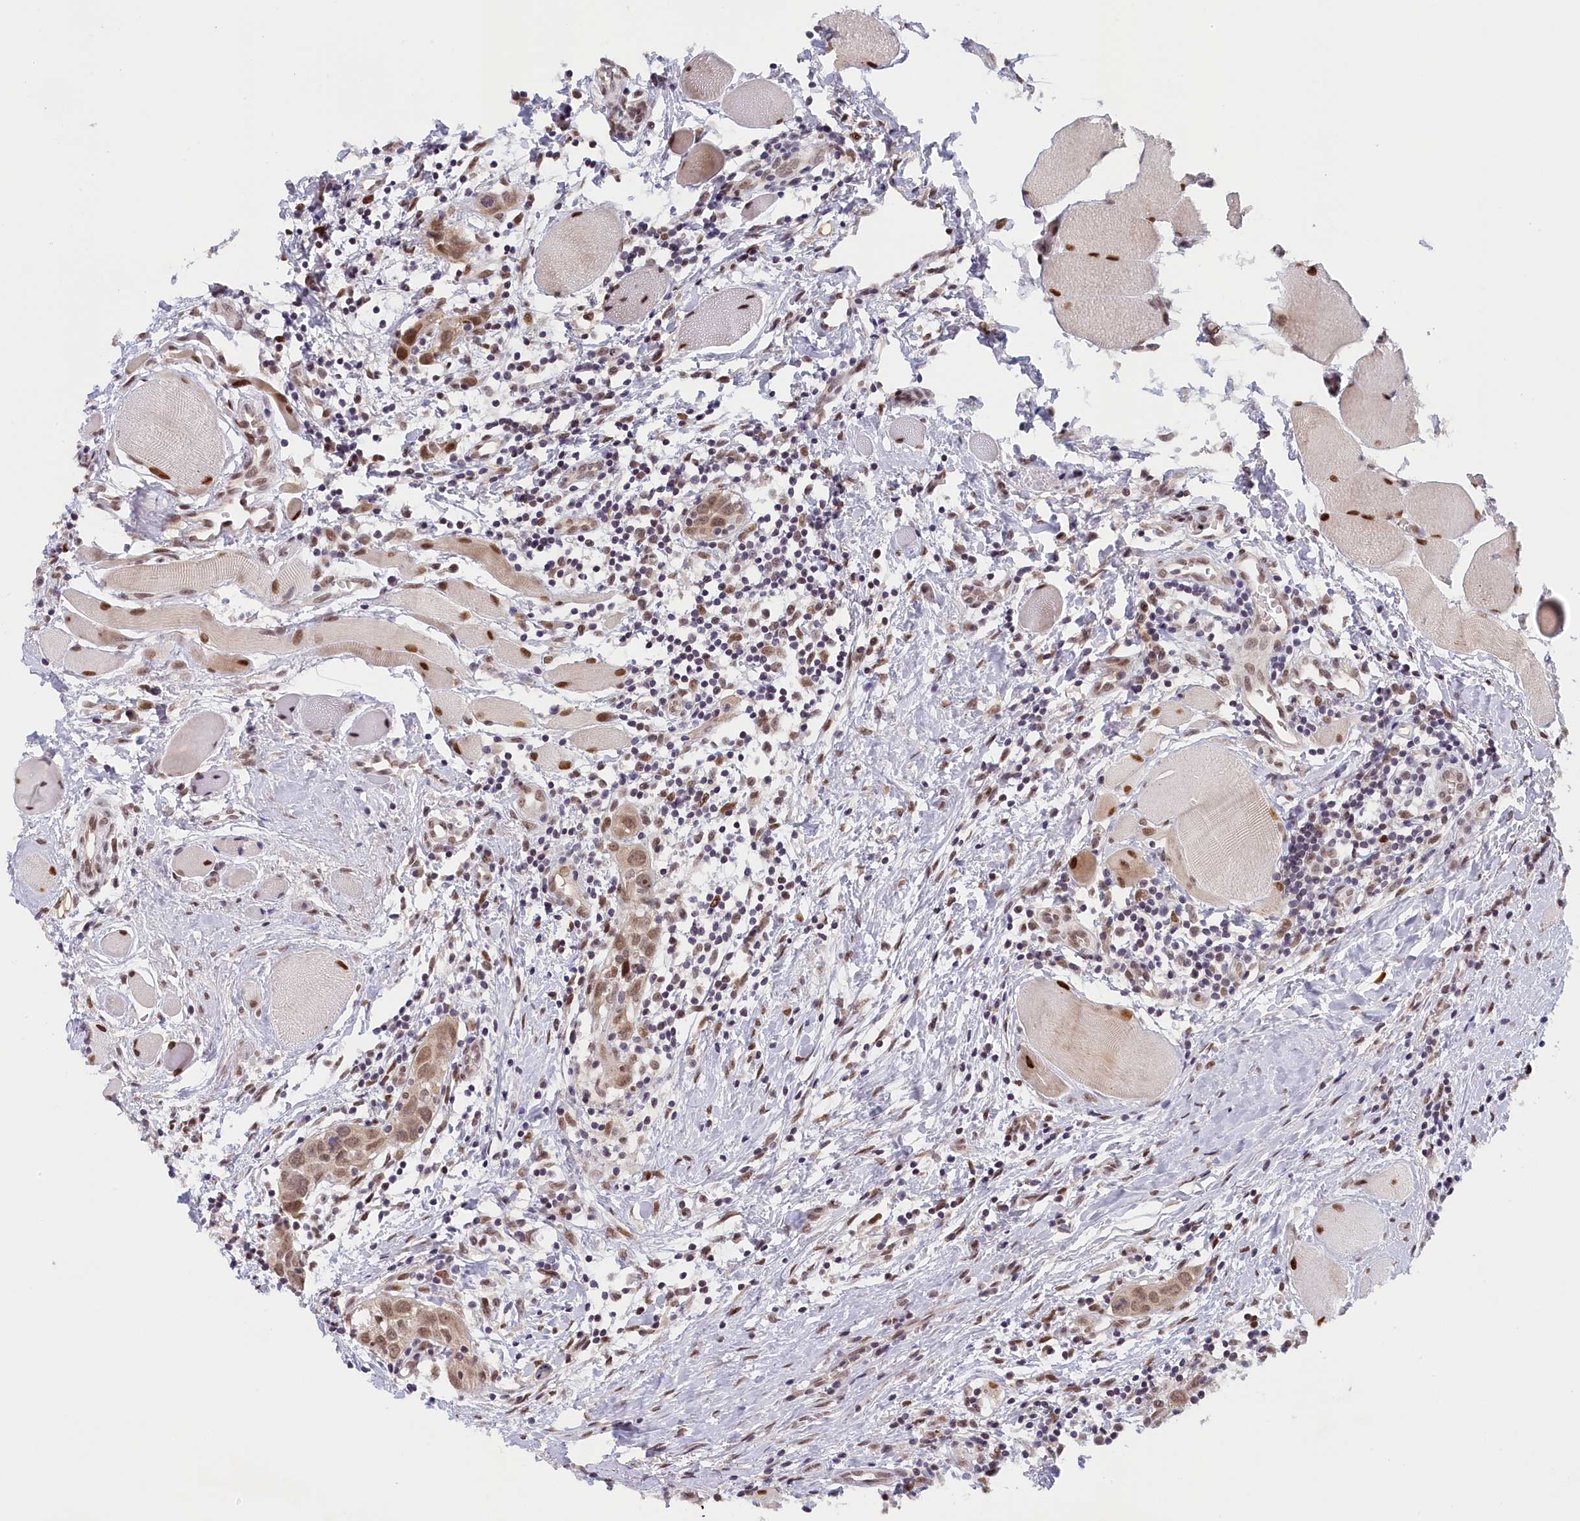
{"staining": {"intensity": "moderate", "quantity": ">75%", "location": "nuclear"}, "tissue": "head and neck cancer", "cell_type": "Tumor cells", "image_type": "cancer", "snomed": [{"axis": "morphology", "description": "Squamous cell carcinoma, NOS"}, {"axis": "topography", "description": "Oral tissue"}, {"axis": "topography", "description": "Head-Neck"}], "caption": "A brown stain shows moderate nuclear positivity of a protein in human squamous cell carcinoma (head and neck) tumor cells.", "gene": "SEC31B", "patient": {"sex": "female", "age": 50}}